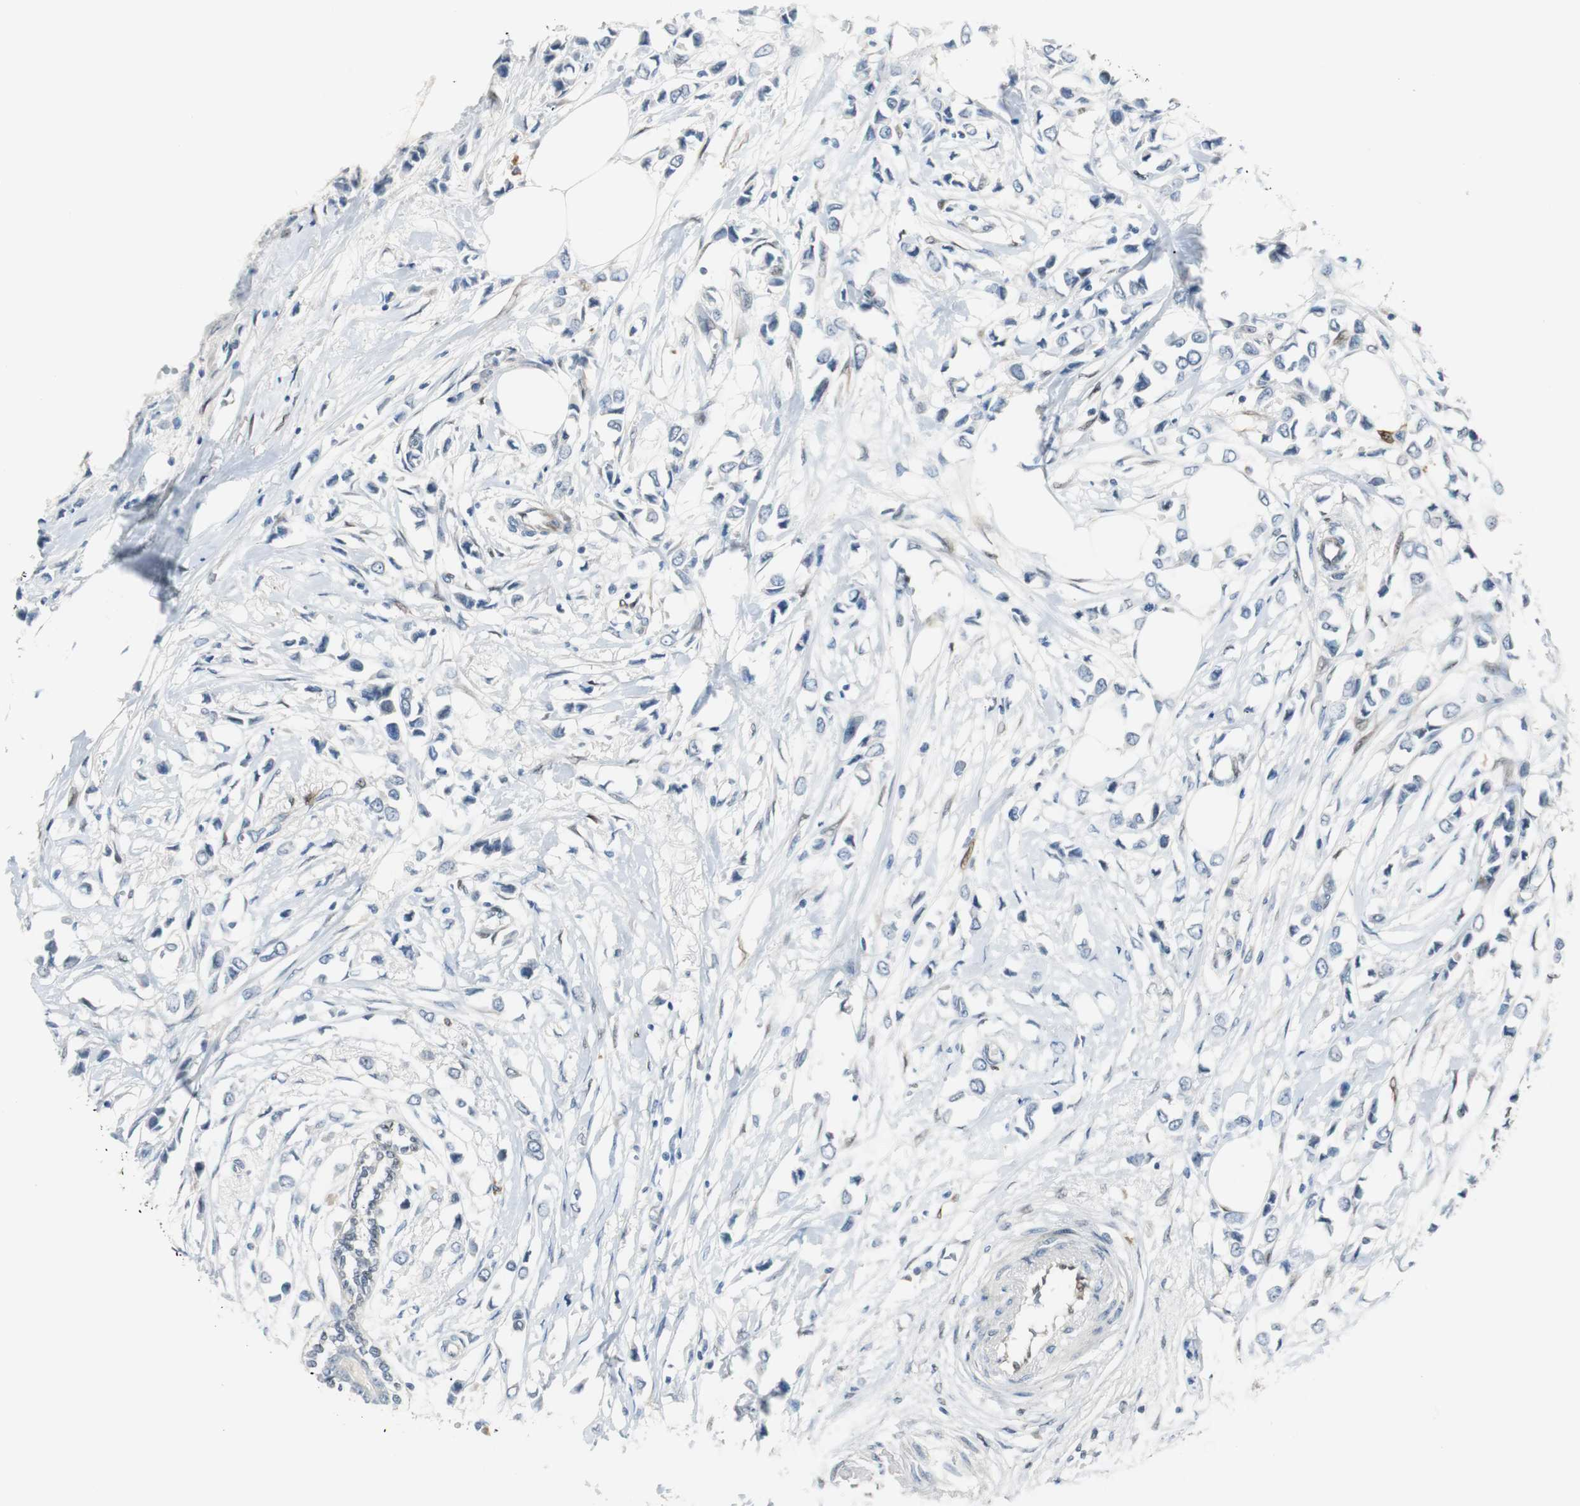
{"staining": {"intensity": "negative", "quantity": "none", "location": "none"}, "tissue": "breast cancer", "cell_type": "Tumor cells", "image_type": "cancer", "snomed": [{"axis": "morphology", "description": "Lobular carcinoma"}, {"axis": "topography", "description": "Breast"}], "caption": "The histopathology image reveals no significant positivity in tumor cells of breast cancer (lobular carcinoma). (DAB (3,3'-diaminobenzidine) immunohistochemistry (IHC), high magnification).", "gene": "FHL2", "patient": {"sex": "female", "age": 51}}